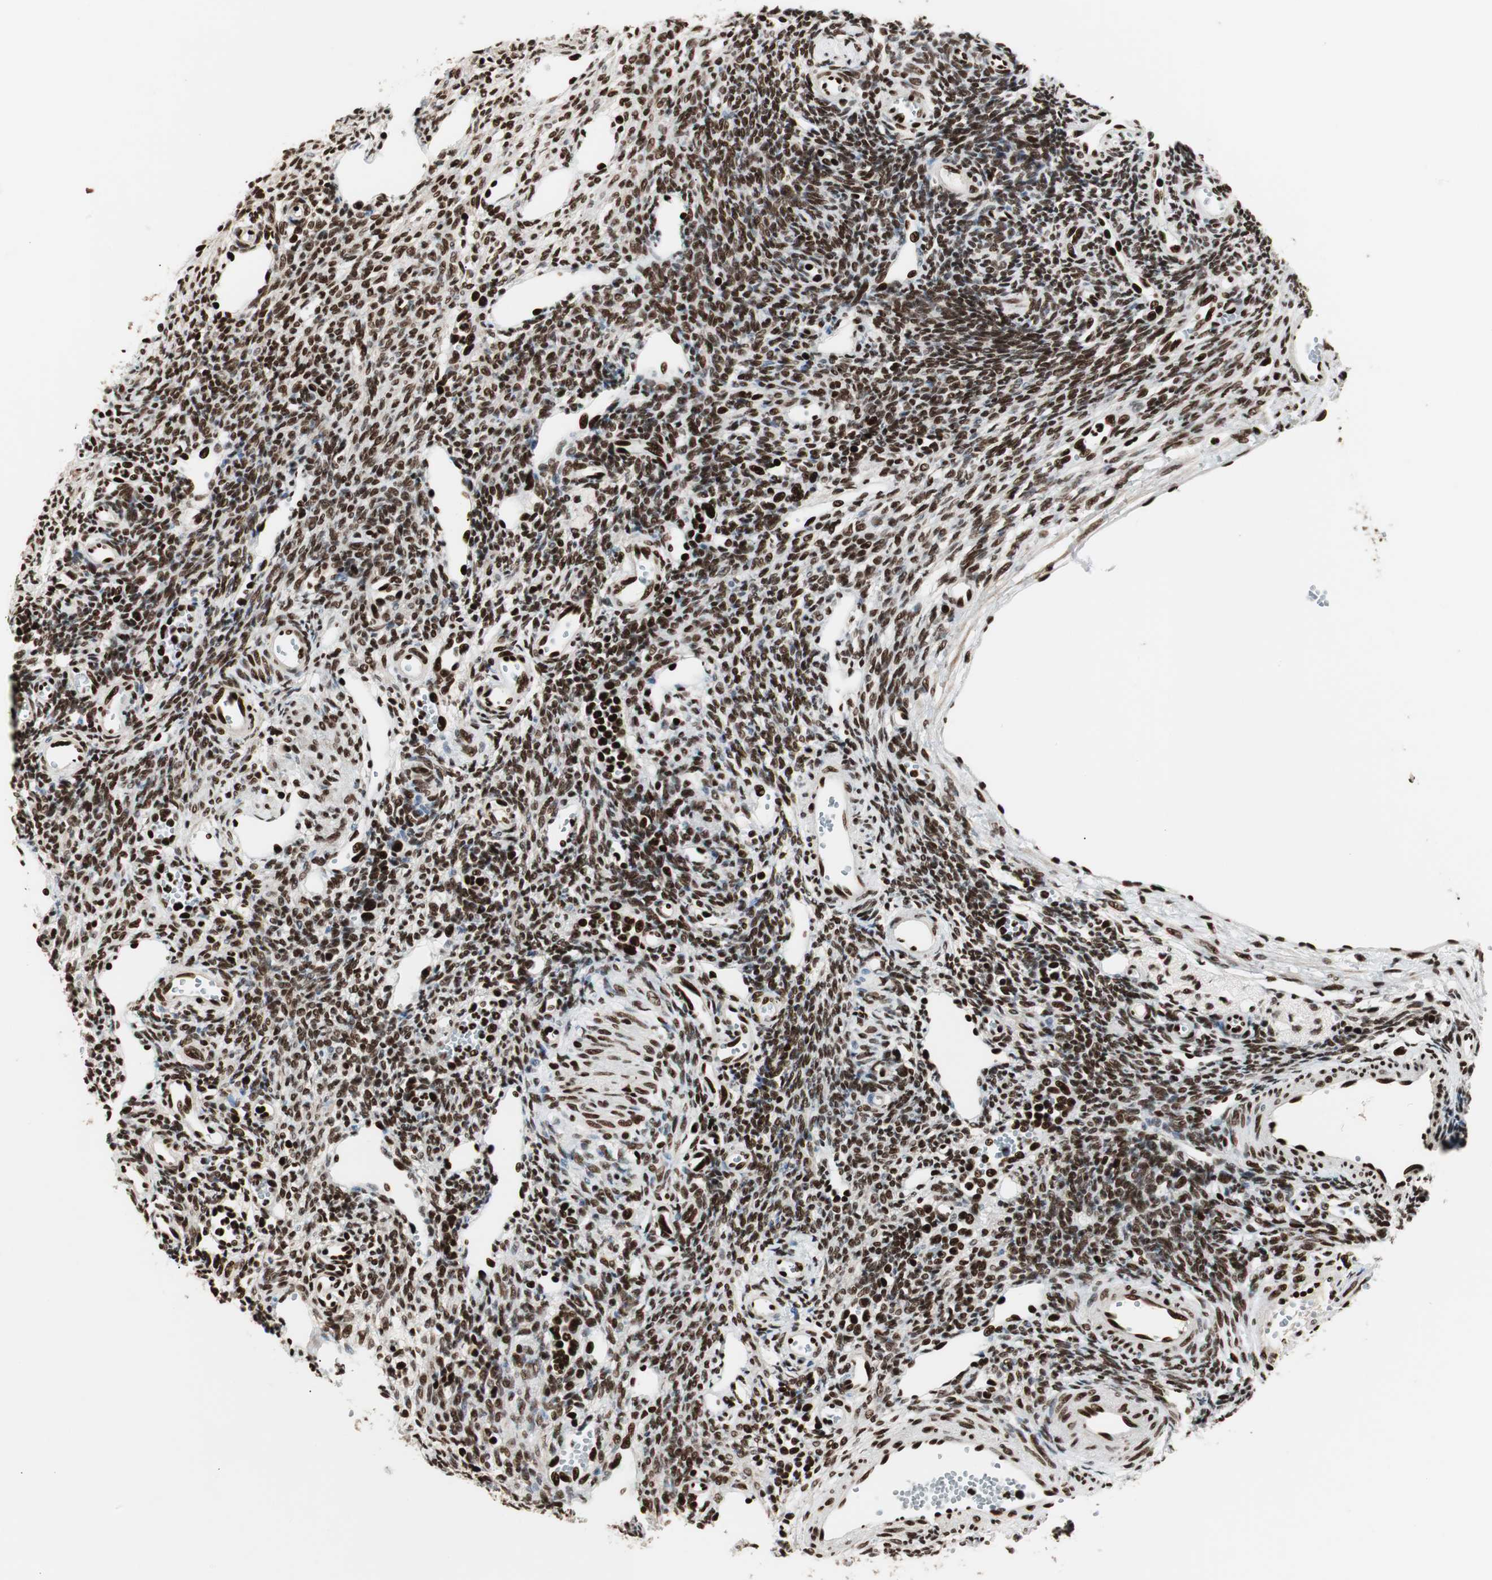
{"staining": {"intensity": "strong", "quantity": ">75%", "location": "nuclear"}, "tissue": "ovary", "cell_type": "Ovarian stroma cells", "image_type": "normal", "snomed": [{"axis": "morphology", "description": "Normal tissue, NOS"}, {"axis": "topography", "description": "Ovary"}], "caption": "Strong nuclear expression for a protein is present in about >75% of ovarian stroma cells of normal ovary using immunohistochemistry.", "gene": "MTA2", "patient": {"sex": "female", "age": 33}}